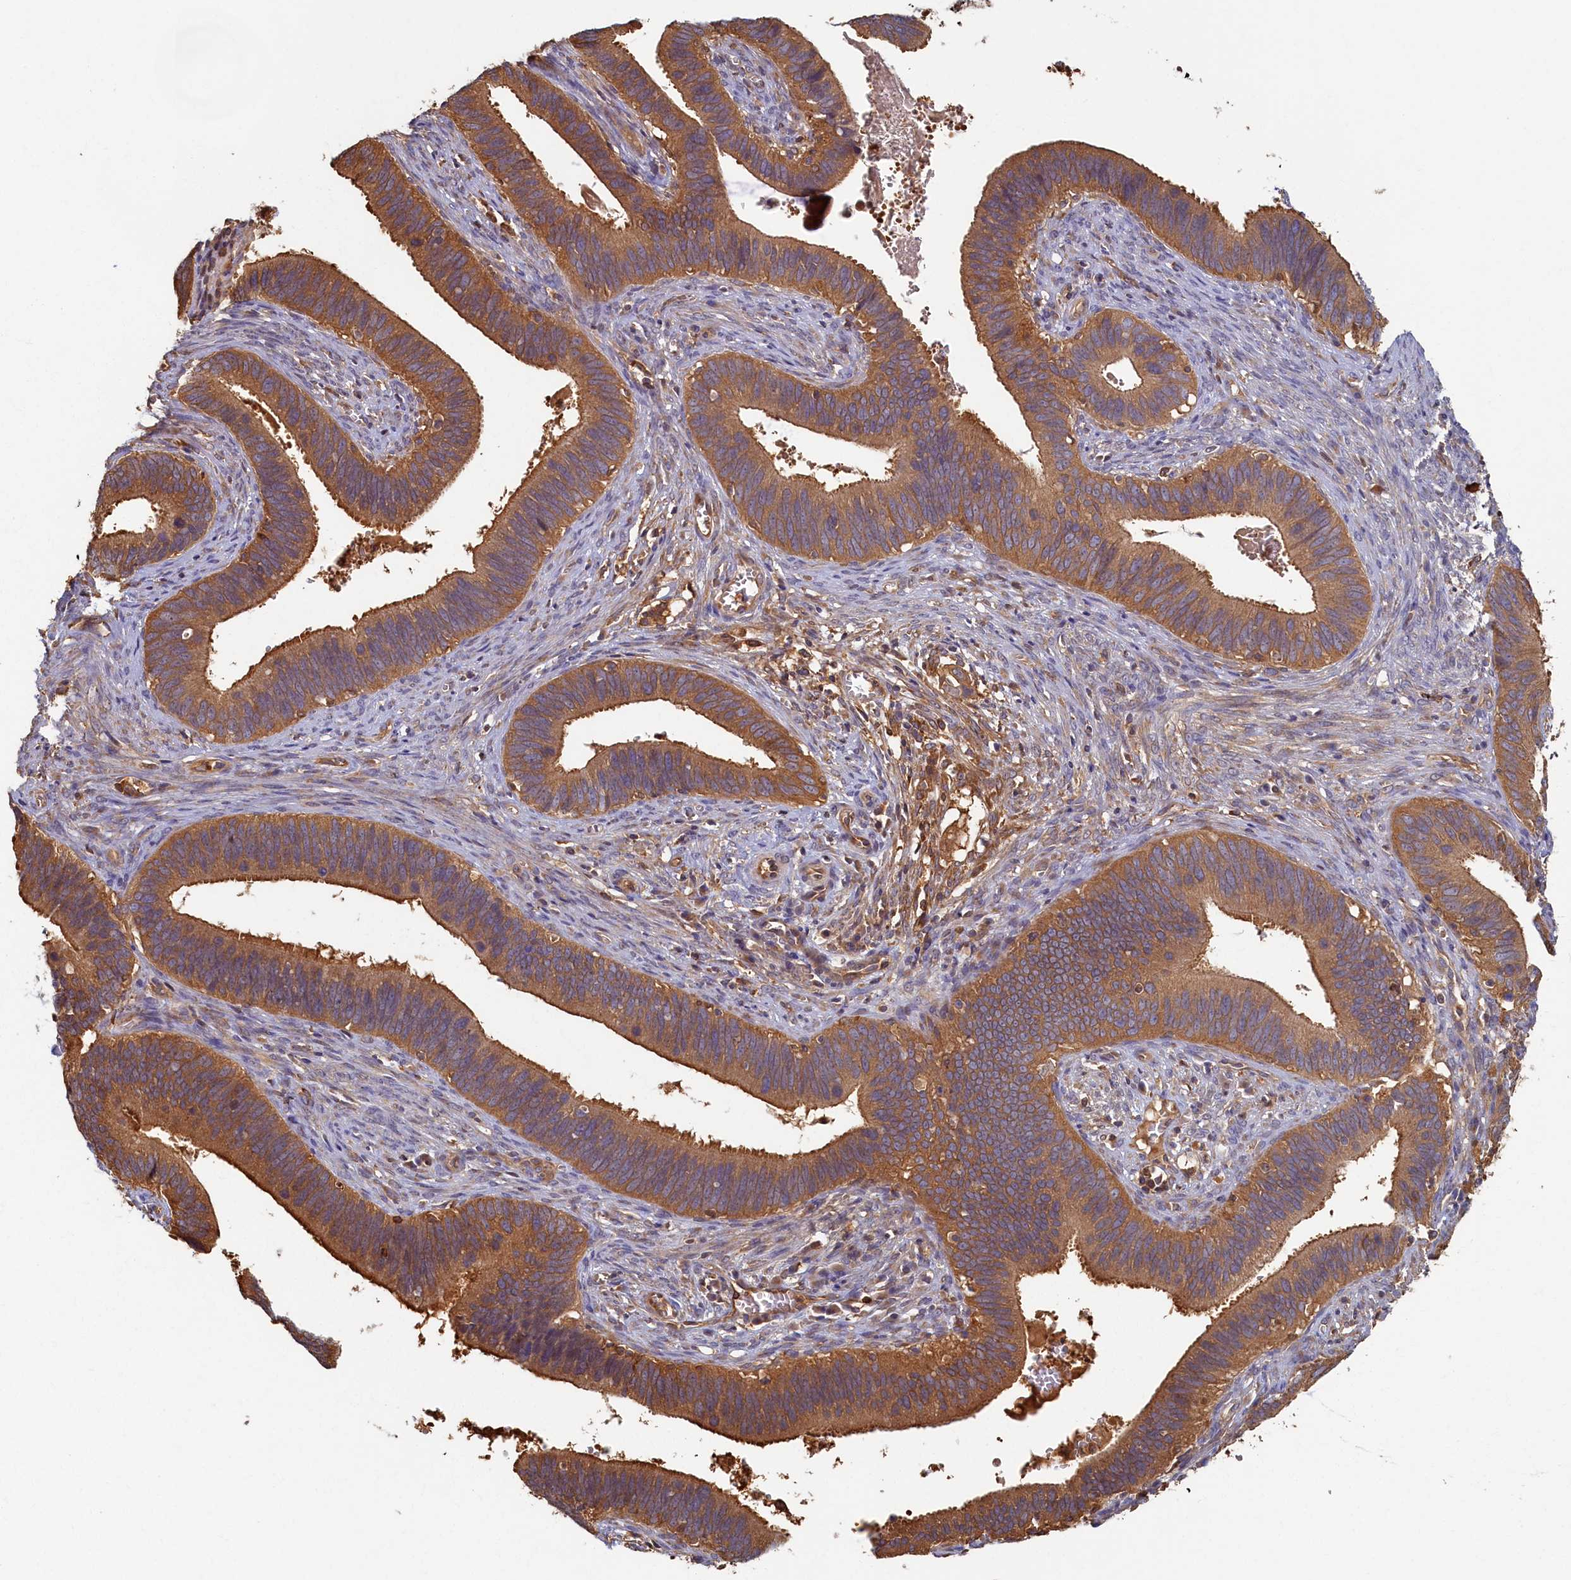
{"staining": {"intensity": "moderate", "quantity": ">75%", "location": "cytoplasmic/membranous"}, "tissue": "cervical cancer", "cell_type": "Tumor cells", "image_type": "cancer", "snomed": [{"axis": "morphology", "description": "Adenocarcinoma, NOS"}, {"axis": "topography", "description": "Cervix"}], "caption": "High-power microscopy captured an IHC micrograph of adenocarcinoma (cervical), revealing moderate cytoplasmic/membranous expression in about >75% of tumor cells. The staining is performed using DAB (3,3'-diaminobenzidine) brown chromogen to label protein expression. The nuclei are counter-stained blue using hematoxylin.", "gene": "TIMM8B", "patient": {"sex": "female", "age": 42}}